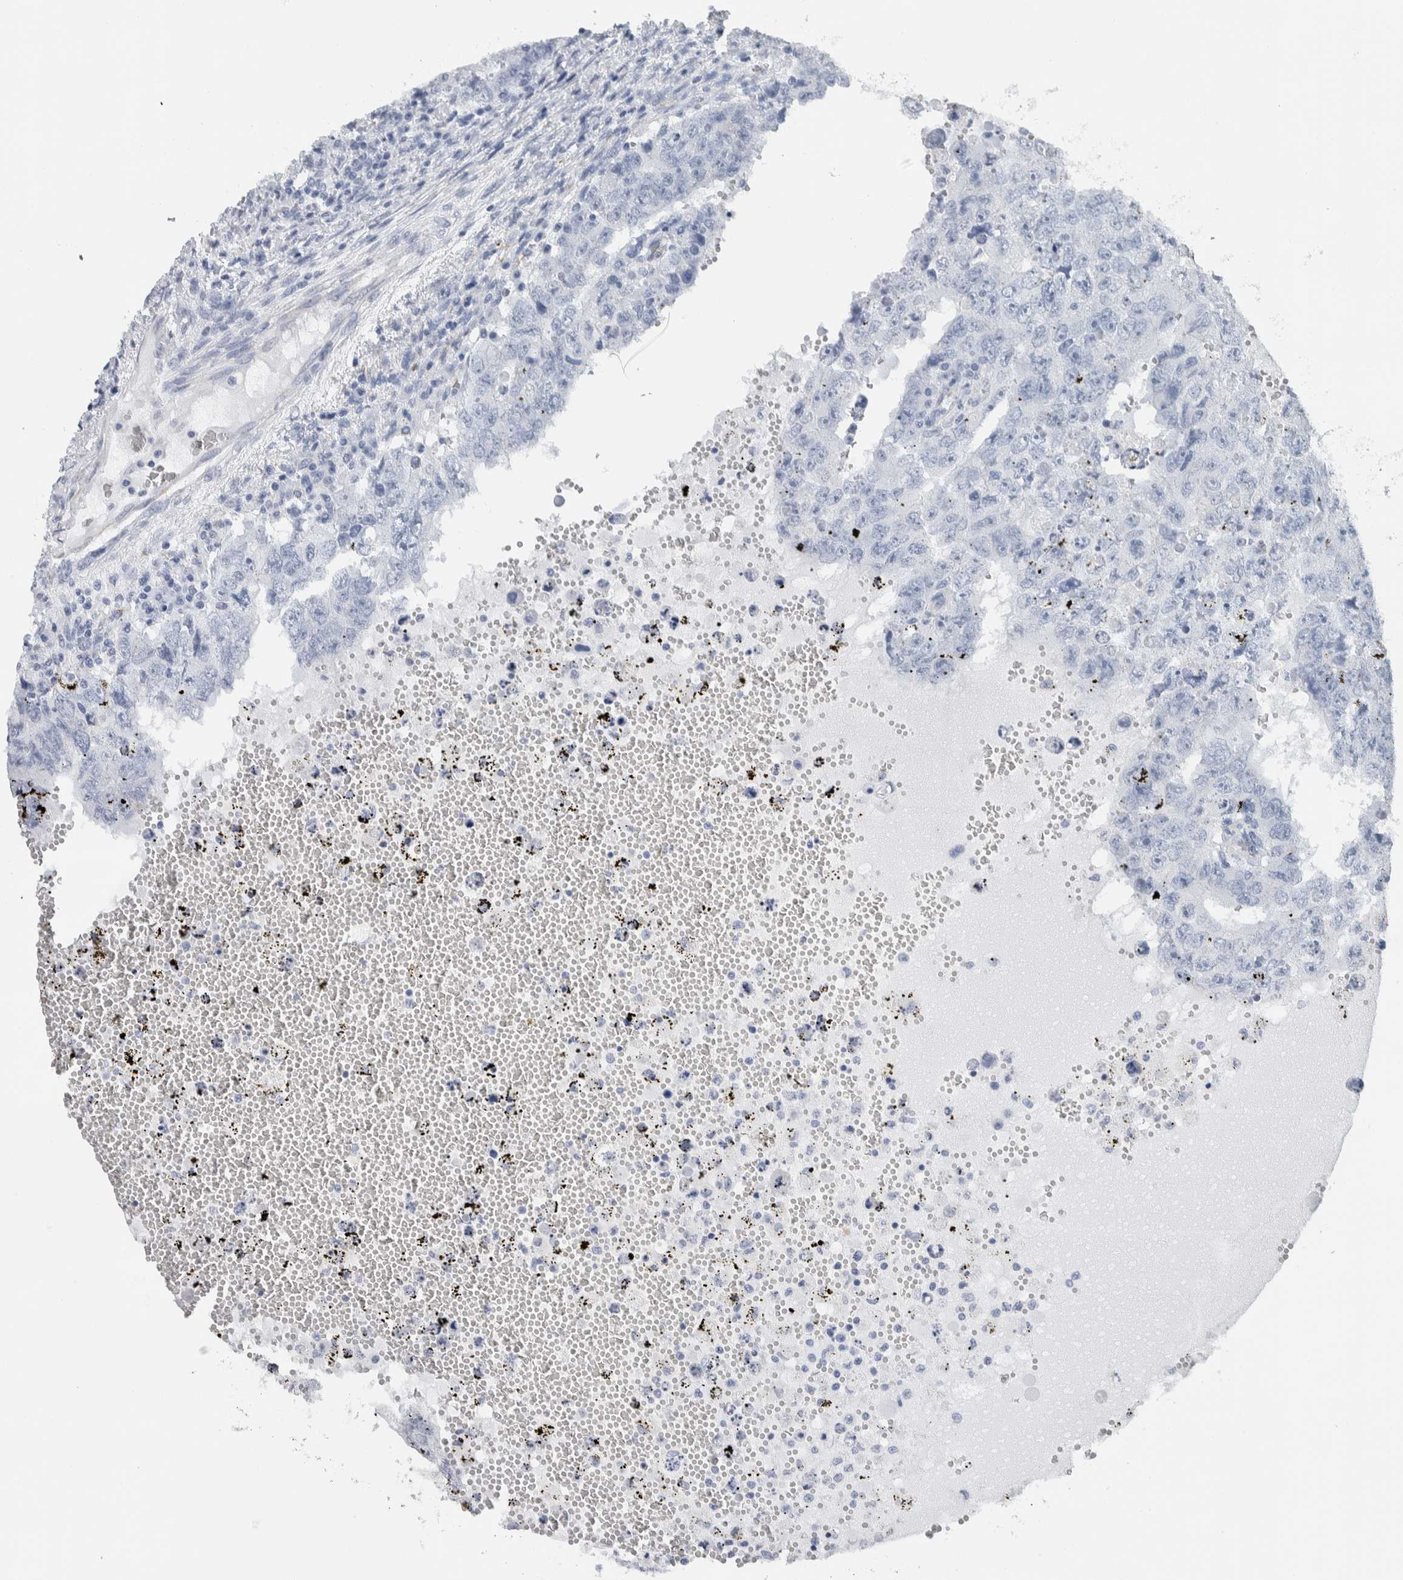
{"staining": {"intensity": "negative", "quantity": "none", "location": "none"}, "tissue": "testis cancer", "cell_type": "Tumor cells", "image_type": "cancer", "snomed": [{"axis": "morphology", "description": "Carcinoma, Embryonal, NOS"}, {"axis": "topography", "description": "Testis"}], "caption": "Photomicrograph shows no significant protein positivity in tumor cells of testis cancer (embryonal carcinoma).", "gene": "NEFM", "patient": {"sex": "male", "age": 26}}